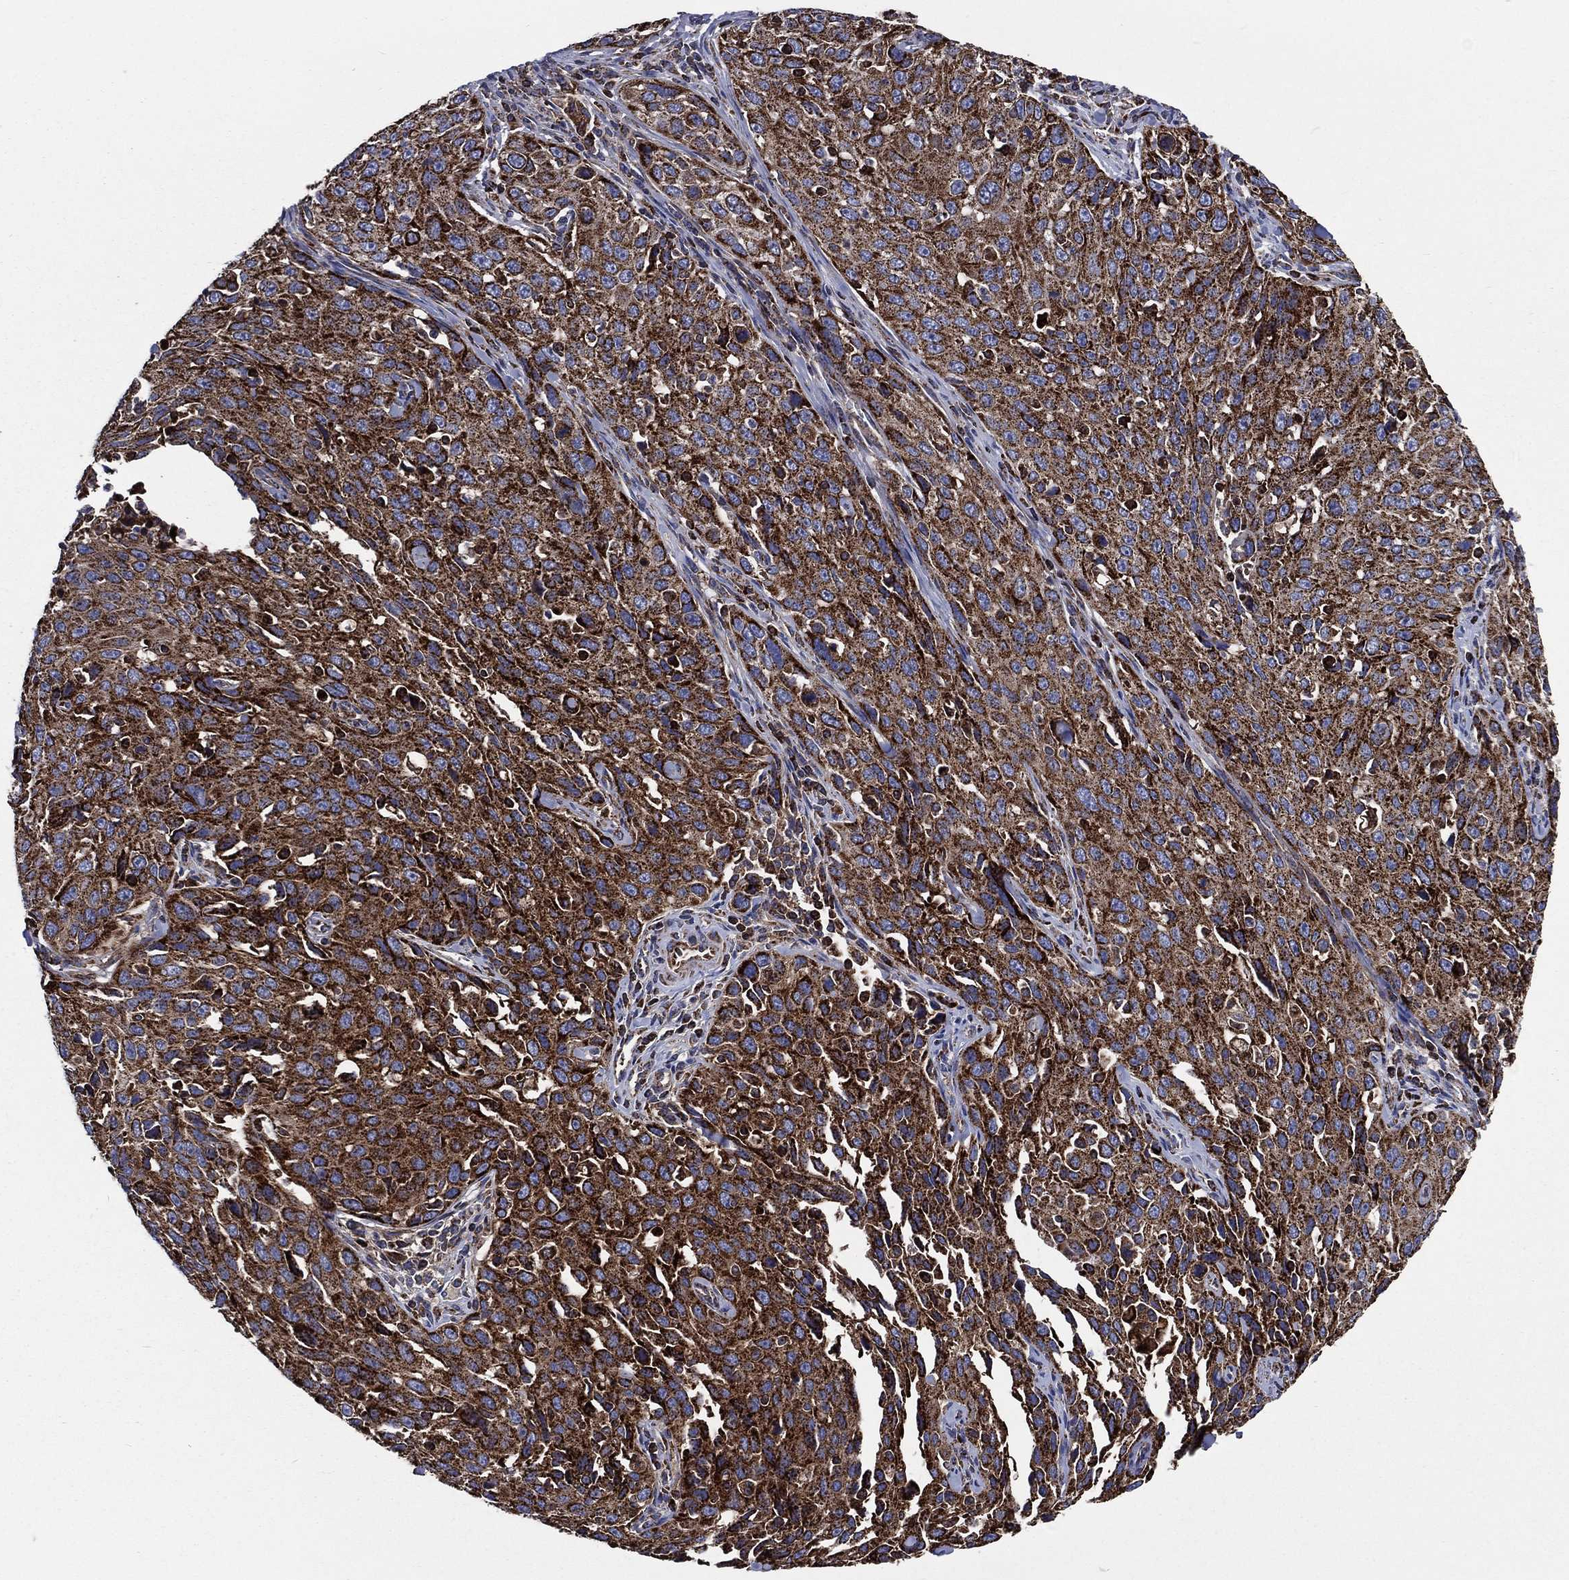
{"staining": {"intensity": "strong", "quantity": ">75%", "location": "cytoplasmic/membranous"}, "tissue": "cervical cancer", "cell_type": "Tumor cells", "image_type": "cancer", "snomed": [{"axis": "morphology", "description": "Squamous cell carcinoma, NOS"}, {"axis": "topography", "description": "Cervix"}], "caption": "The micrograph exhibits a brown stain indicating the presence of a protein in the cytoplasmic/membranous of tumor cells in cervical cancer (squamous cell carcinoma).", "gene": "ANKRD37", "patient": {"sex": "female", "age": 26}}